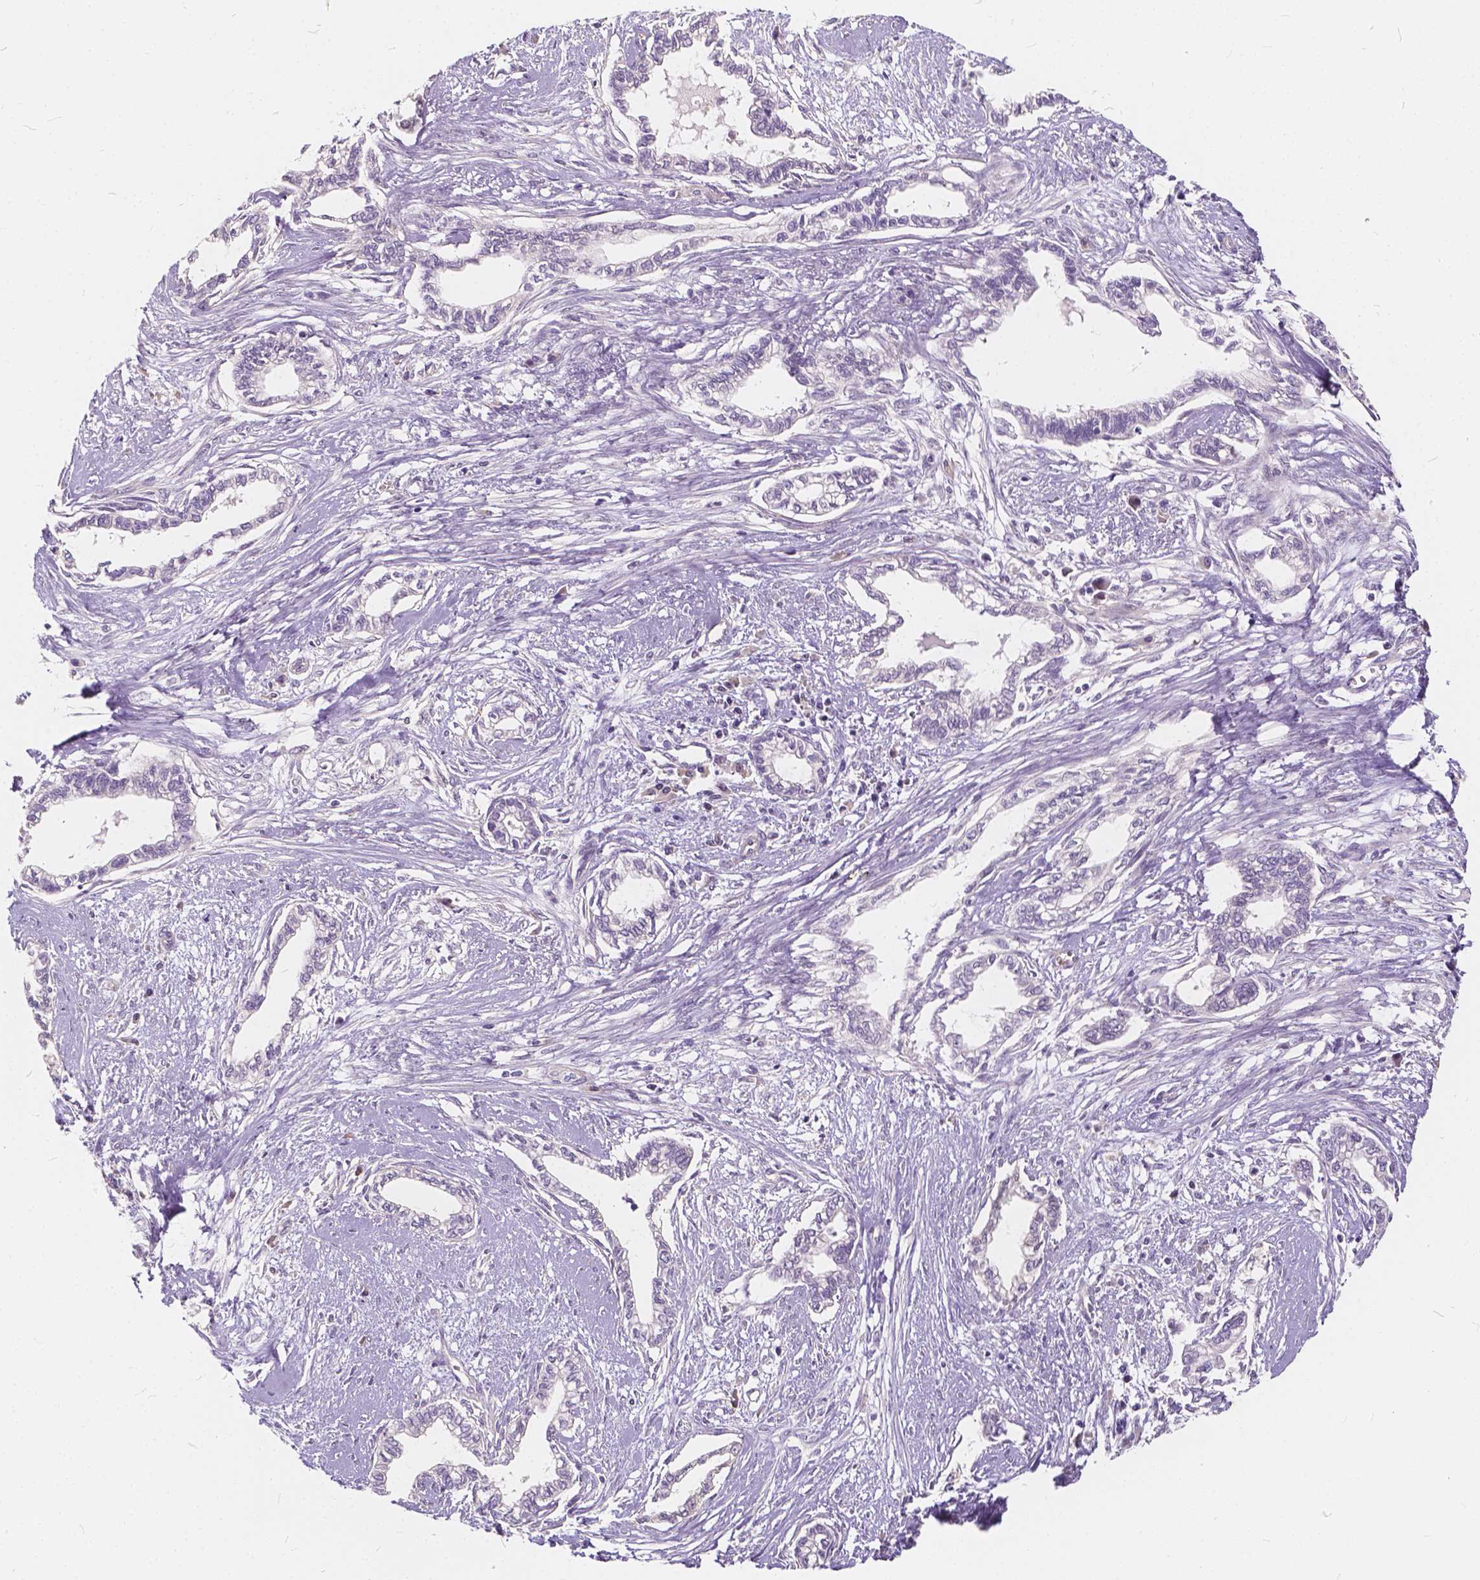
{"staining": {"intensity": "negative", "quantity": "none", "location": "none"}, "tissue": "cervical cancer", "cell_type": "Tumor cells", "image_type": "cancer", "snomed": [{"axis": "morphology", "description": "Adenocarcinoma, NOS"}, {"axis": "topography", "description": "Cervix"}], "caption": "The photomicrograph shows no staining of tumor cells in cervical cancer (adenocarcinoma).", "gene": "KIAA0513", "patient": {"sex": "female", "age": 62}}